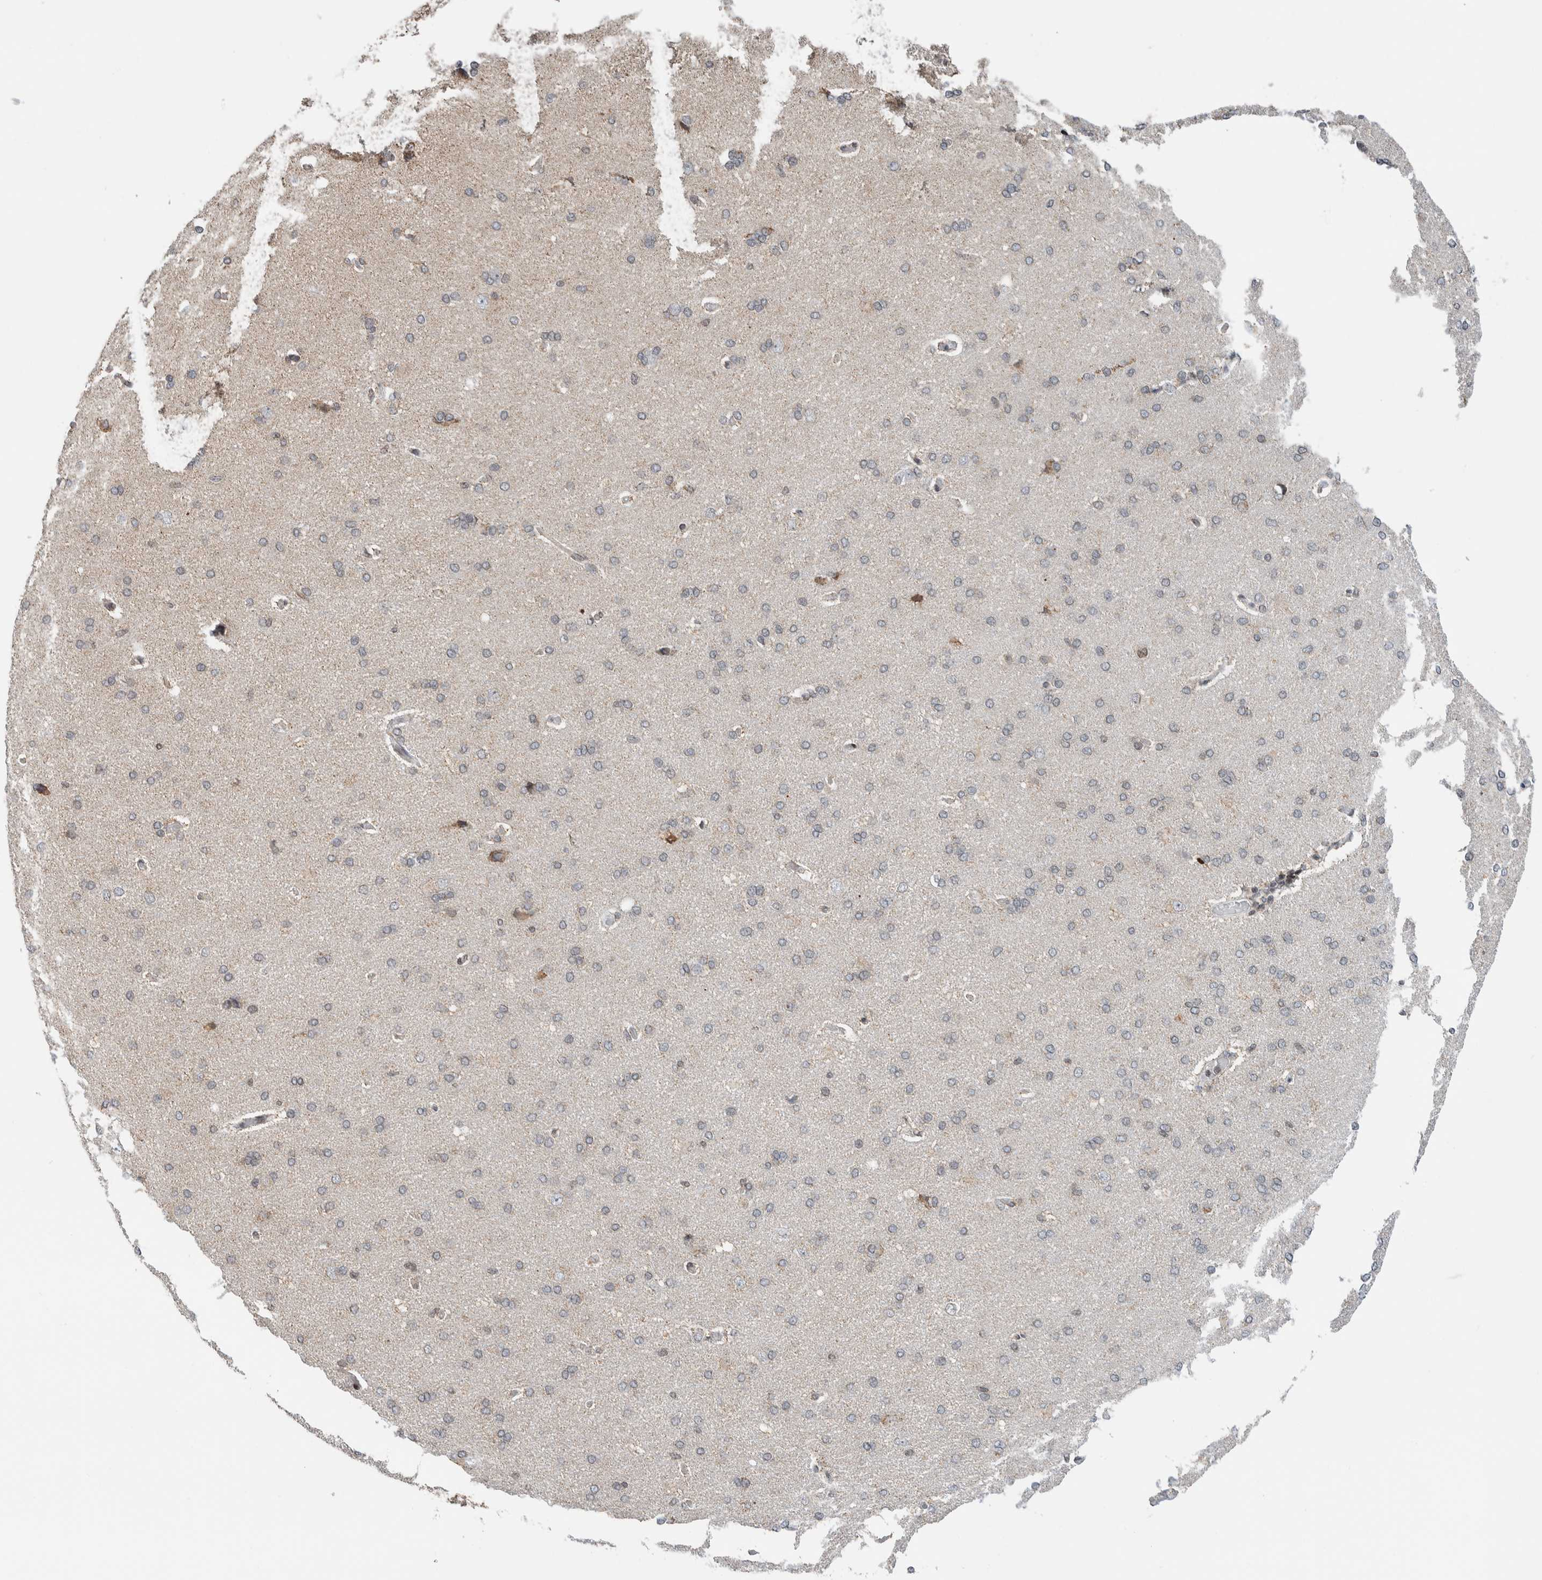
{"staining": {"intensity": "negative", "quantity": "none", "location": "none"}, "tissue": "cerebral cortex", "cell_type": "Endothelial cells", "image_type": "normal", "snomed": [{"axis": "morphology", "description": "Normal tissue, NOS"}, {"axis": "topography", "description": "Cerebral cortex"}], "caption": "This is an immunohistochemistry photomicrograph of normal human cerebral cortex. There is no positivity in endothelial cells.", "gene": "NPLOC4", "patient": {"sex": "male", "age": 62}}